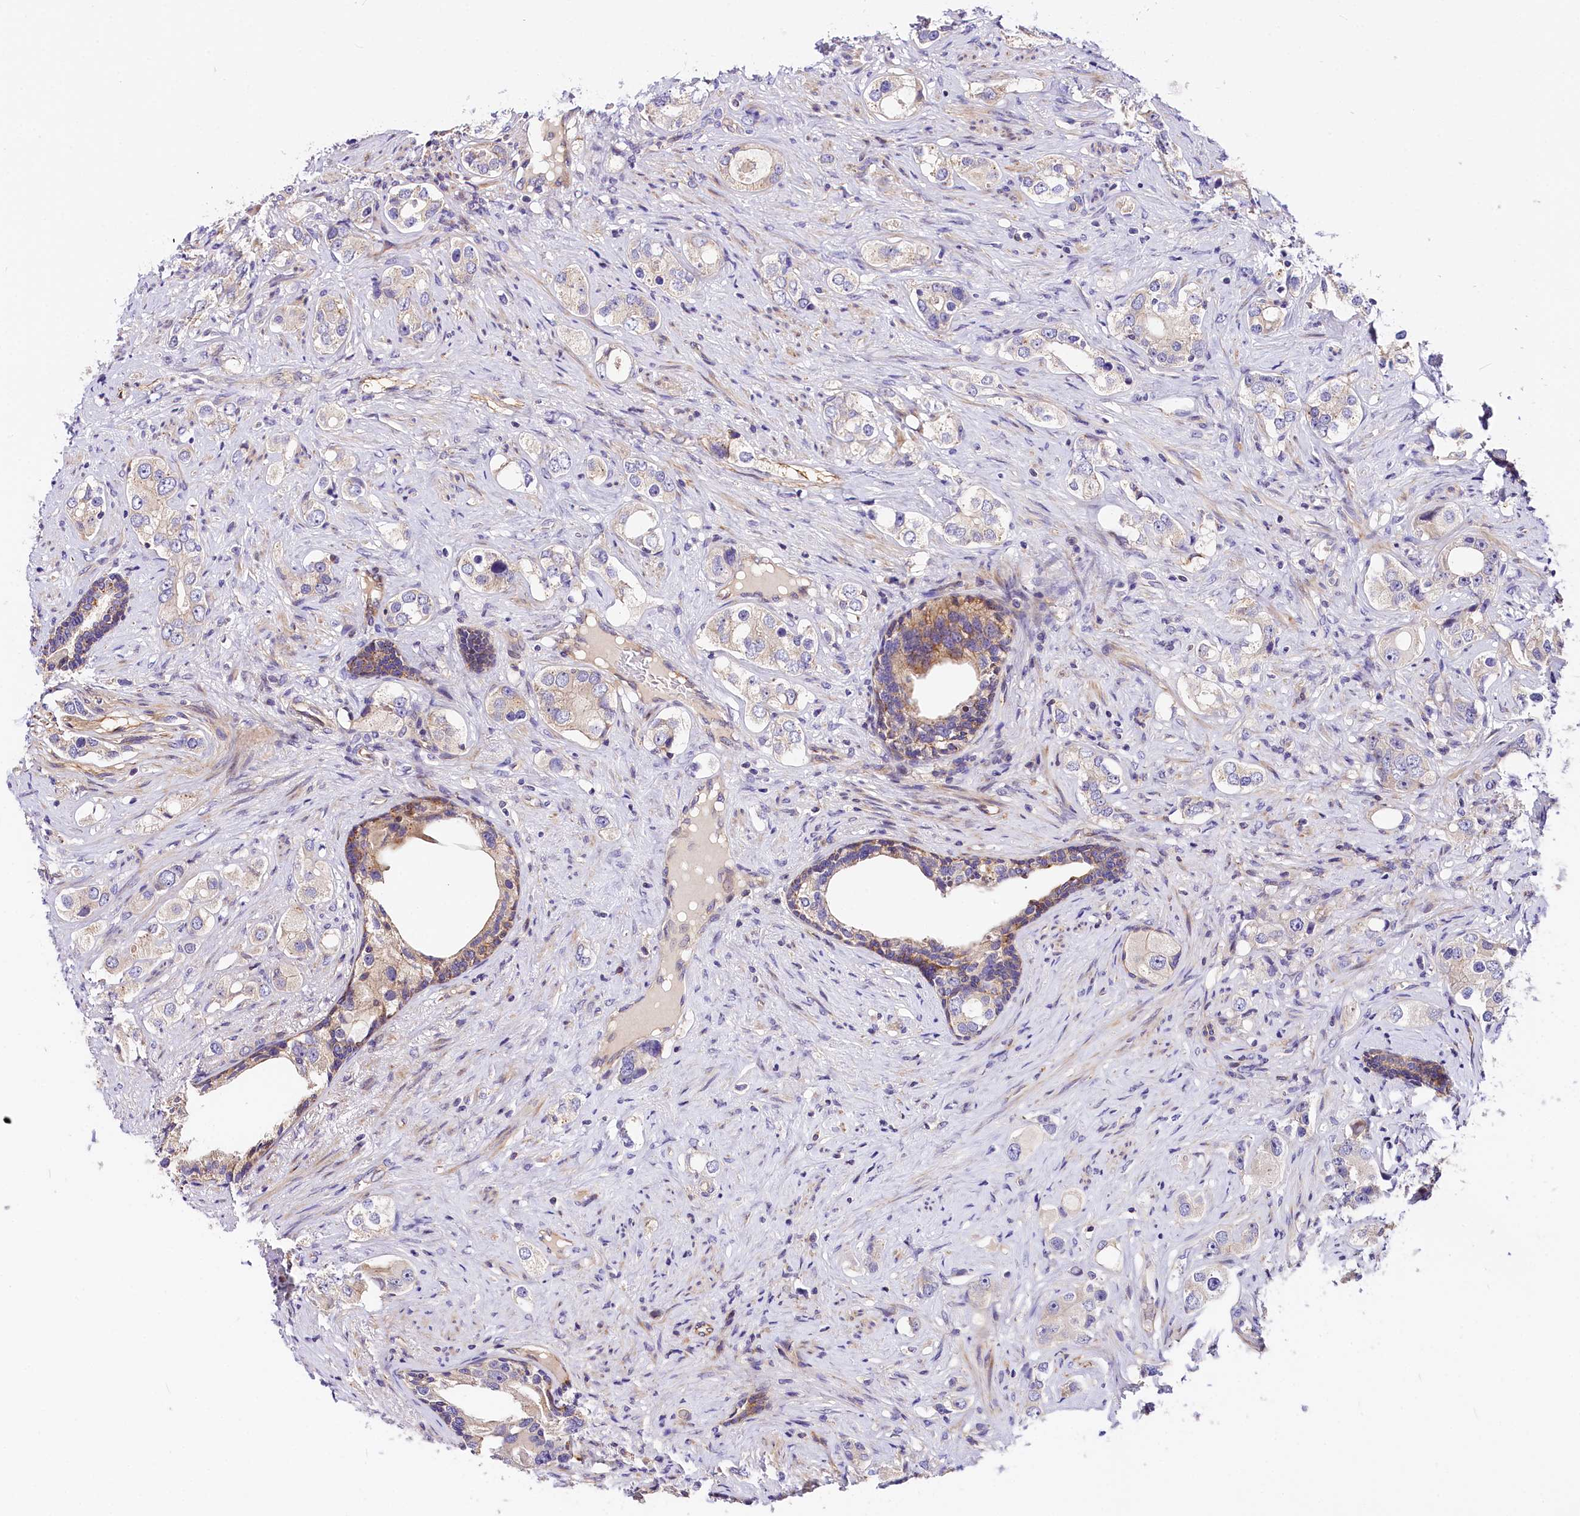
{"staining": {"intensity": "negative", "quantity": "none", "location": "none"}, "tissue": "prostate cancer", "cell_type": "Tumor cells", "image_type": "cancer", "snomed": [{"axis": "morphology", "description": "Adenocarcinoma, High grade"}, {"axis": "topography", "description": "Prostate"}], "caption": "High-grade adenocarcinoma (prostate) was stained to show a protein in brown. There is no significant positivity in tumor cells. (Stains: DAB immunohistochemistry with hematoxylin counter stain, Microscopy: brightfield microscopy at high magnification).", "gene": "ARMC6", "patient": {"sex": "male", "age": 63}}